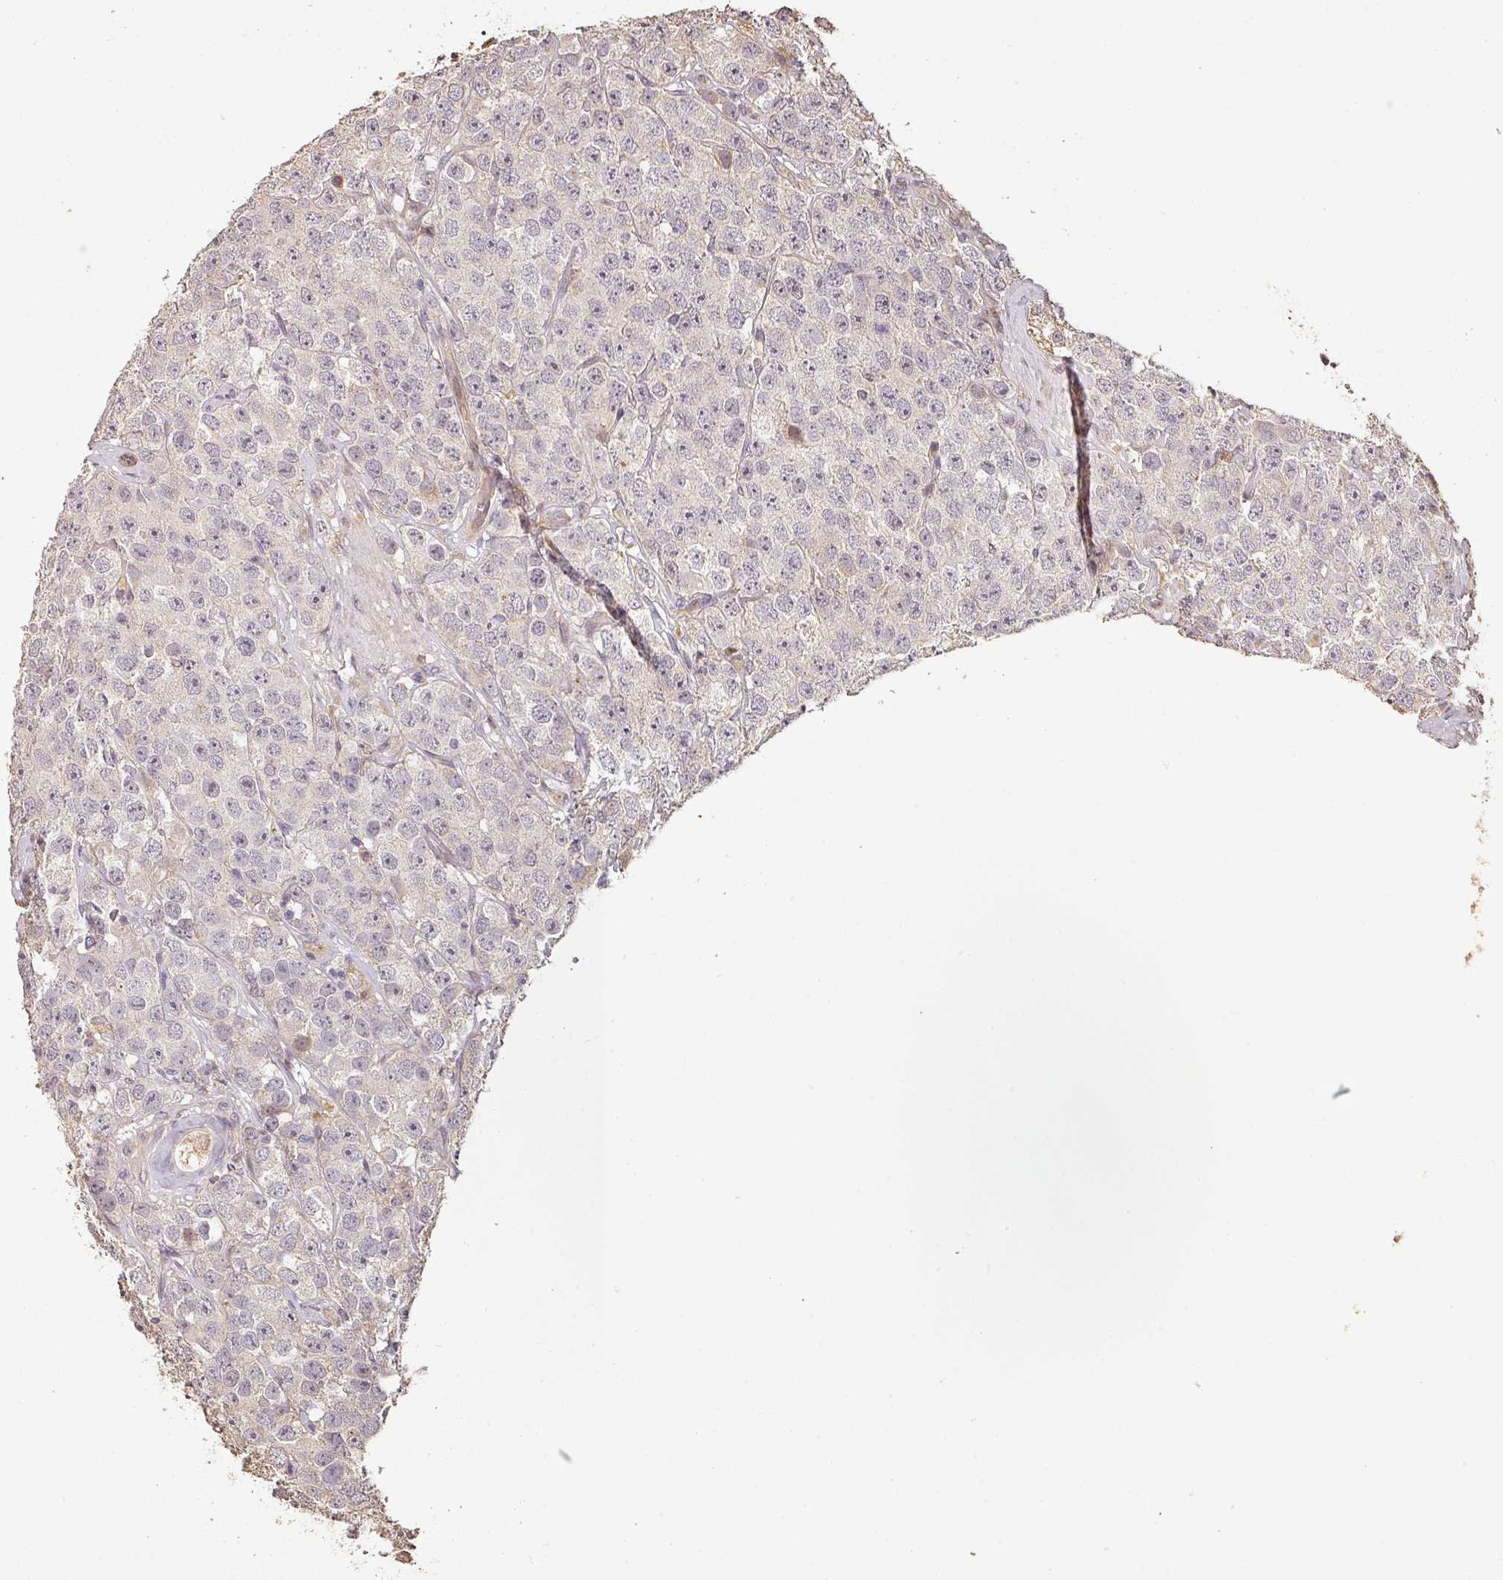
{"staining": {"intensity": "negative", "quantity": "none", "location": "none"}, "tissue": "testis cancer", "cell_type": "Tumor cells", "image_type": "cancer", "snomed": [{"axis": "morphology", "description": "Seminoma, NOS"}, {"axis": "topography", "description": "Testis"}], "caption": "High power microscopy photomicrograph of an immunohistochemistry (IHC) histopathology image of testis cancer, revealing no significant staining in tumor cells. (DAB (3,3'-diaminobenzidine) IHC visualized using brightfield microscopy, high magnification).", "gene": "BPIFB3", "patient": {"sex": "male", "age": 28}}